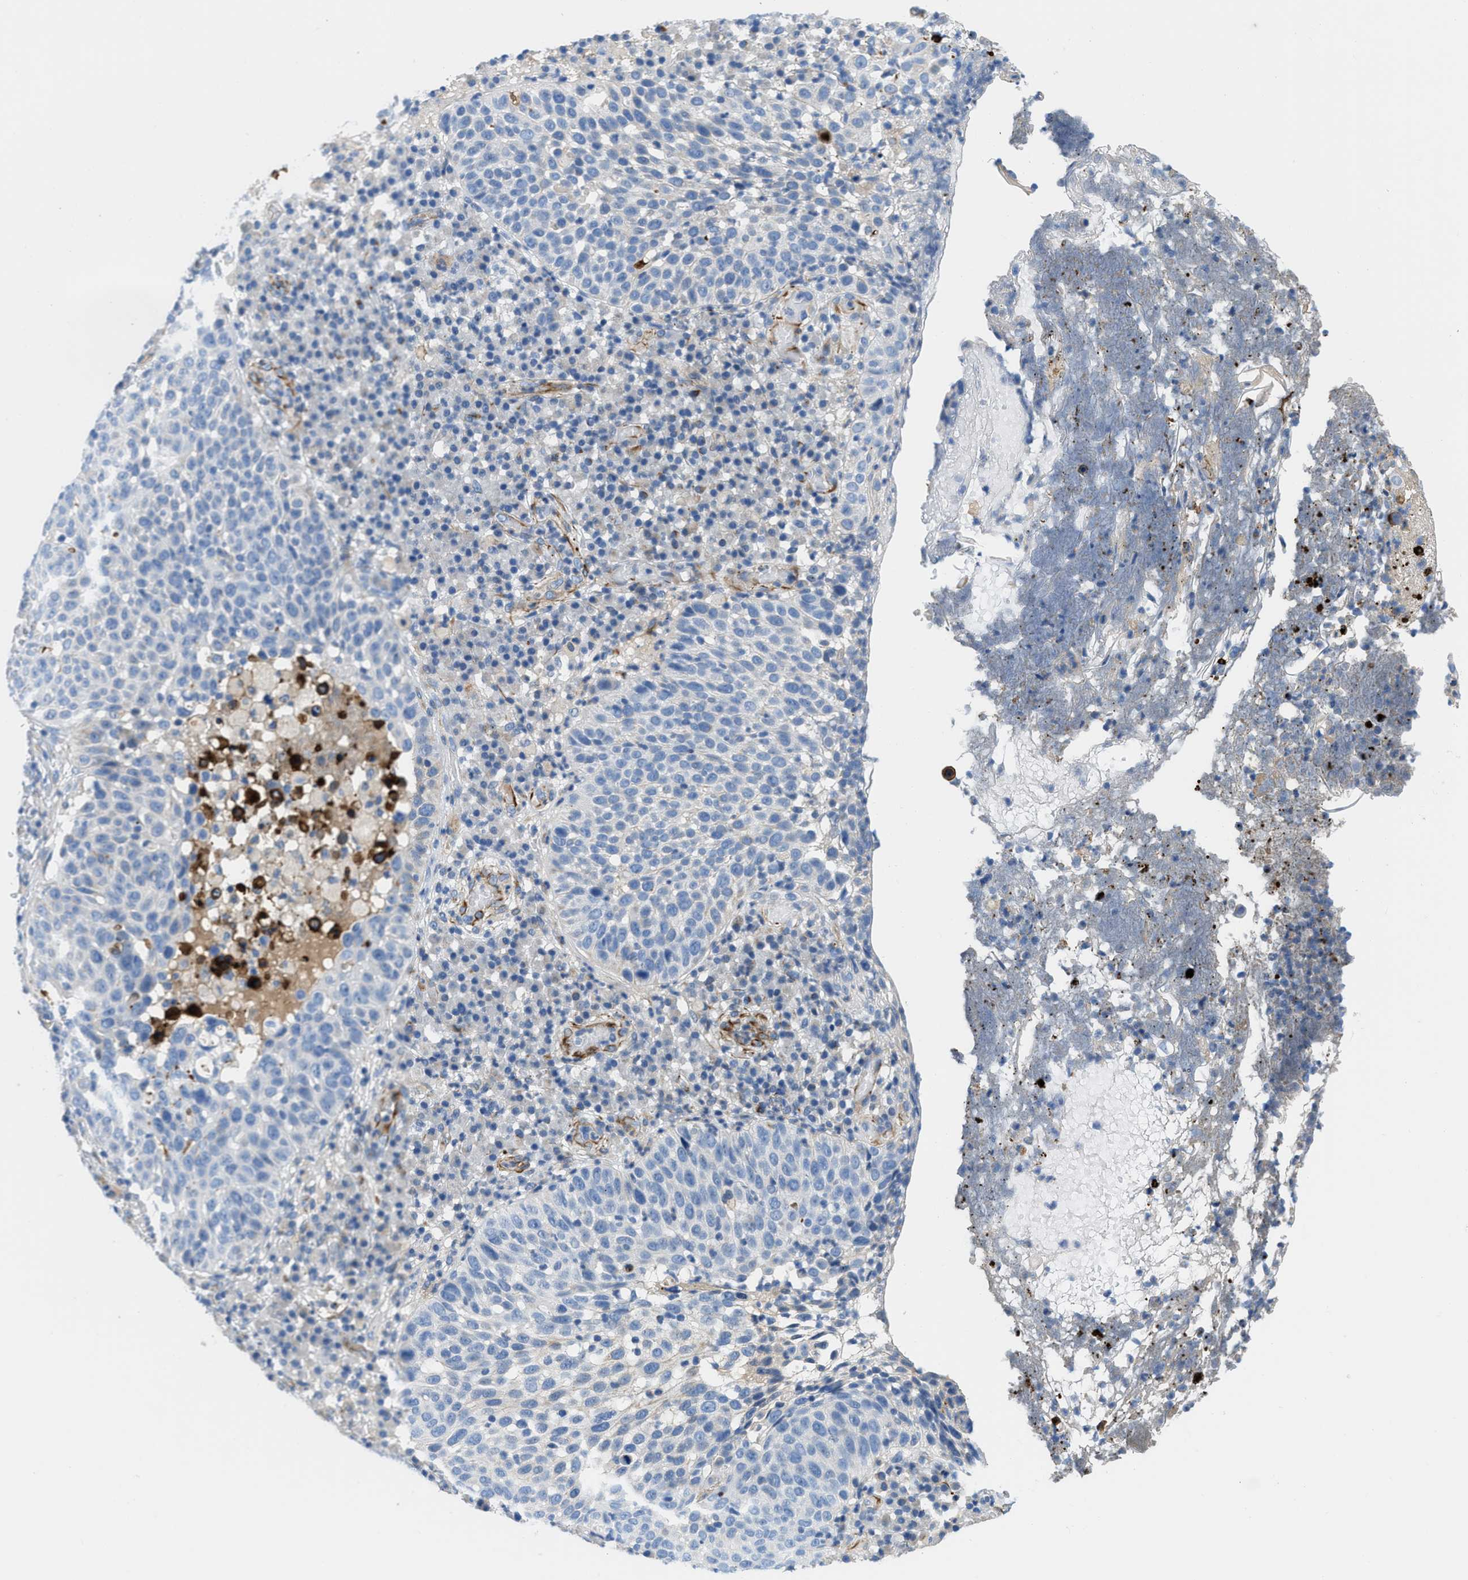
{"staining": {"intensity": "negative", "quantity": "none", "location": "none"}, "tissue": "skin cancer", "cell_type": "Tumor cells", "image_type": "cancer", "snomed": [{"axis": "morphology", "description": "Squamous cell carcinoma in situ, NOS"}, {"axis": "morphology", "description": "Squamous cell carcinoma, NOS"}, {"axis": "topography", "description": "Skin"}], "caption": "Squamous cell carcinoma (skin) stained for a protein using IHC demonstrates no expression tumor cells.", "gene": "XCR1", "patient": {"sex": "male", "age": 93}}